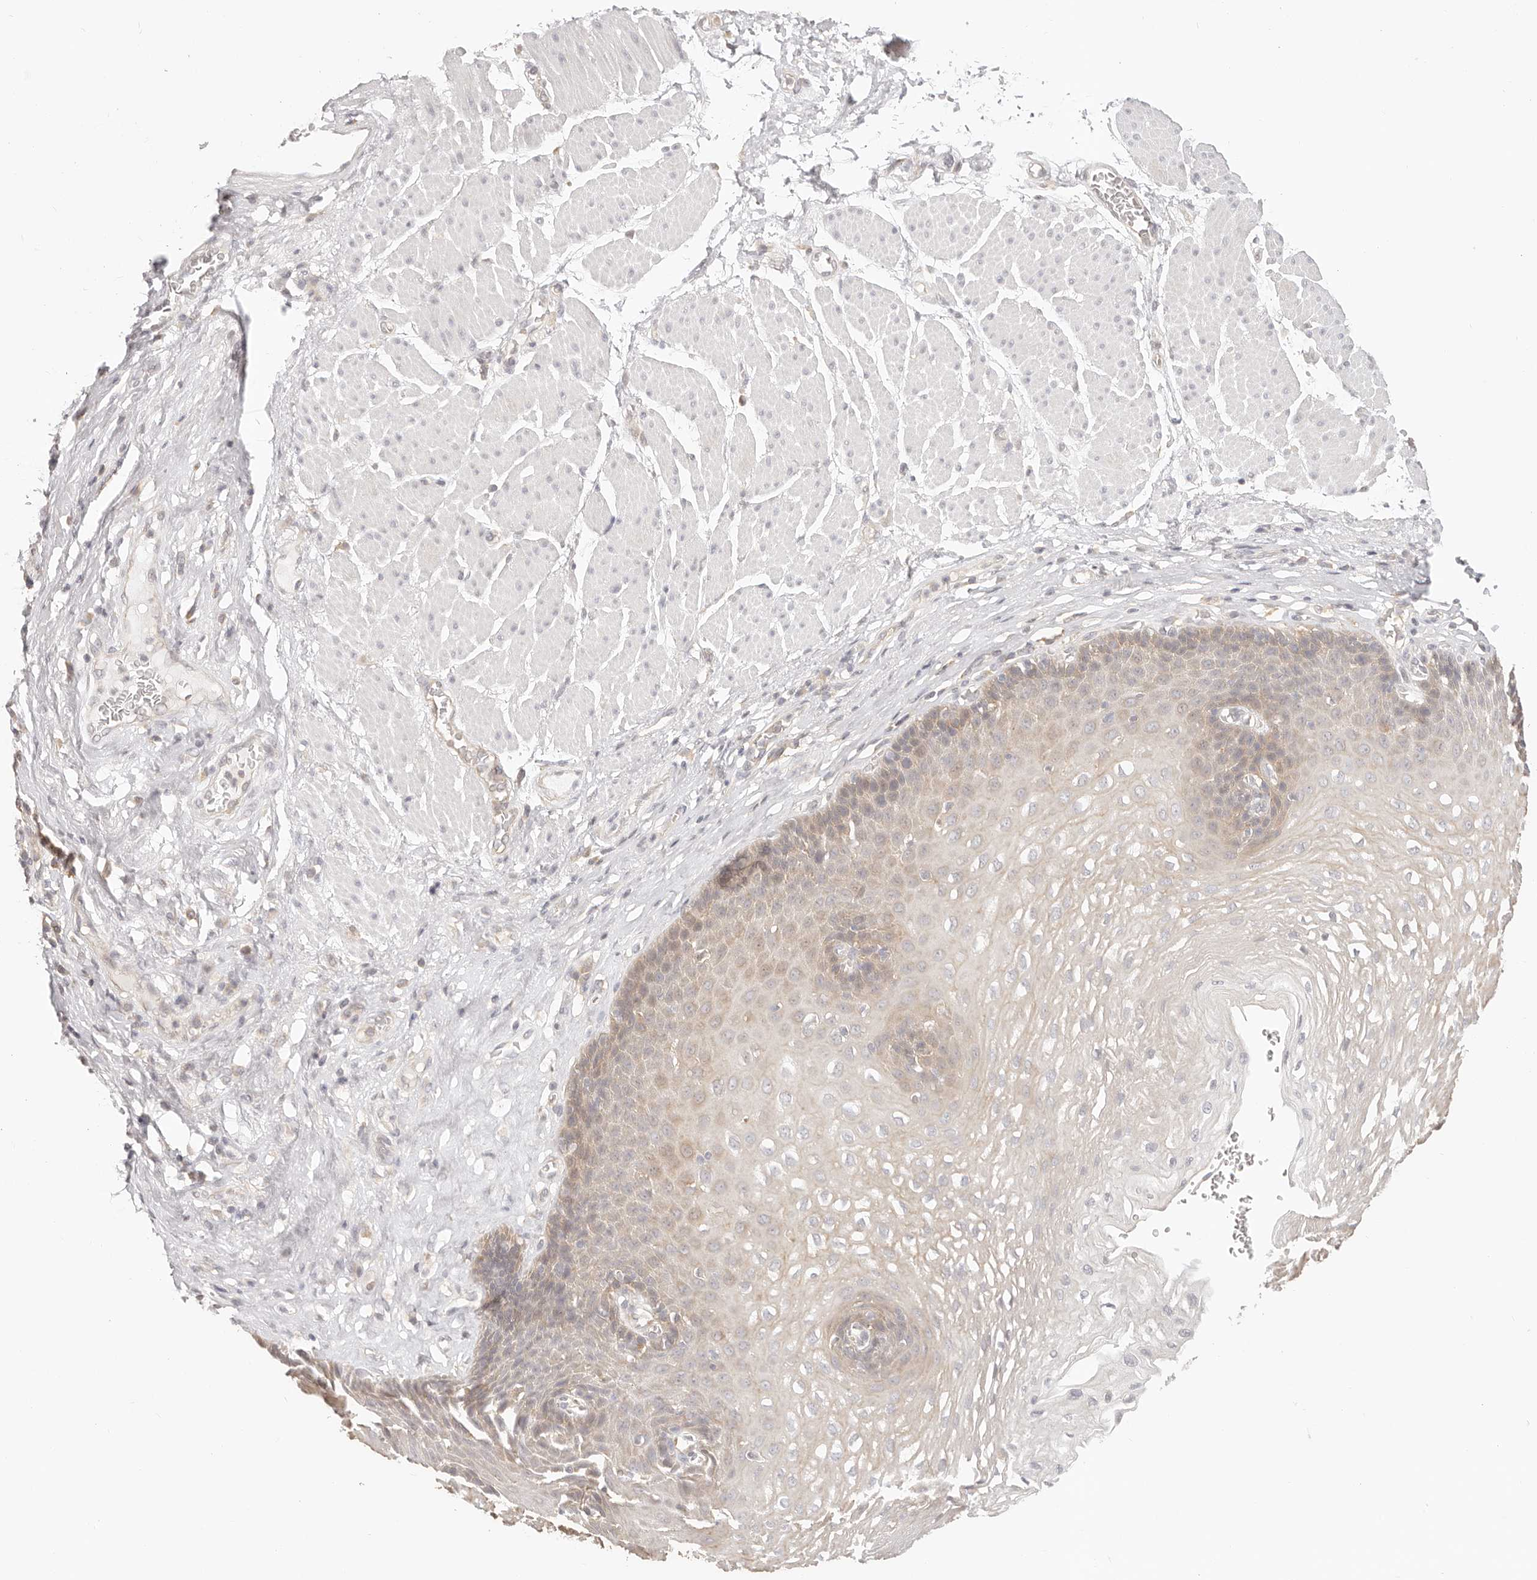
{"staining": {"intensity": "weak", "quantity": "<25%", "location": "cytoplasmic/membranous"}, "tissue": "esophagus", "cell_type": "Squamous epithelial cells", "image_type": "normal", "snomed": [{"axis": "morphology", "description": "Normal tissue, NOS"}, {"axis": "topography", "description": "Esophagus"}], "caption": "An image of esophagus stained for a protein shows no brown staining in squamous epithelial cells.", "gene": "DTNBP1", "patient": {"sex": "female", "age": 66}}